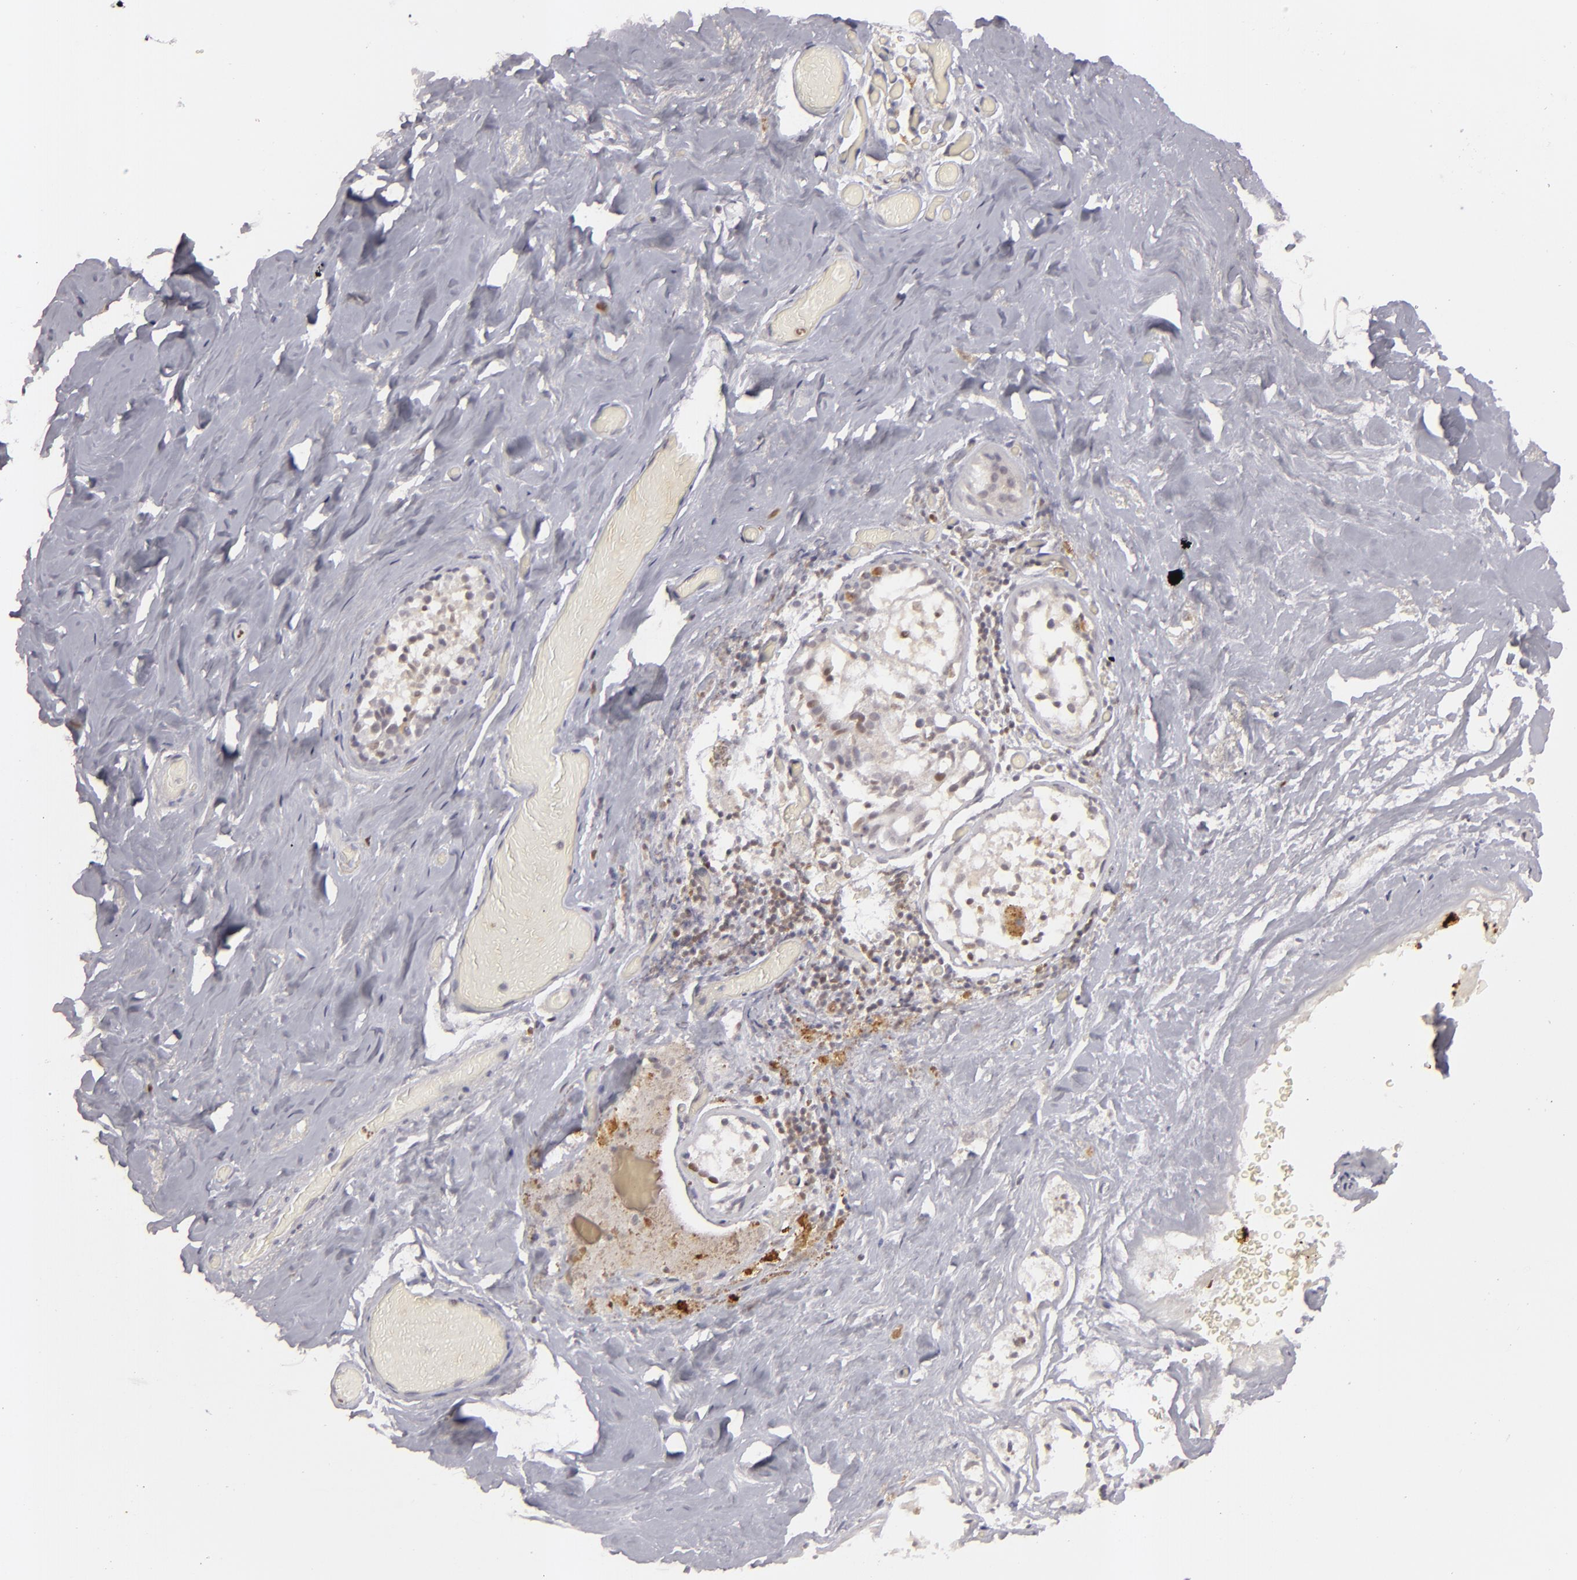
{"staining": {"intensity": "negative", "quantity": "none", "location": "none"}, "tissue": "breast", "cell_type": "Adipocytes", "image_type": "normal", "snomed": [{"axis": "morphology", "description": "Normal tissue, NOS"}, {"axis": "topography", "description": "Breast"}], "caption": "IHC image of benign breast stained for a protein (brown), which reveals no staining in adipocytes.", "gene": "FEN1", "patient": {"sex": "female", "age": 75}}